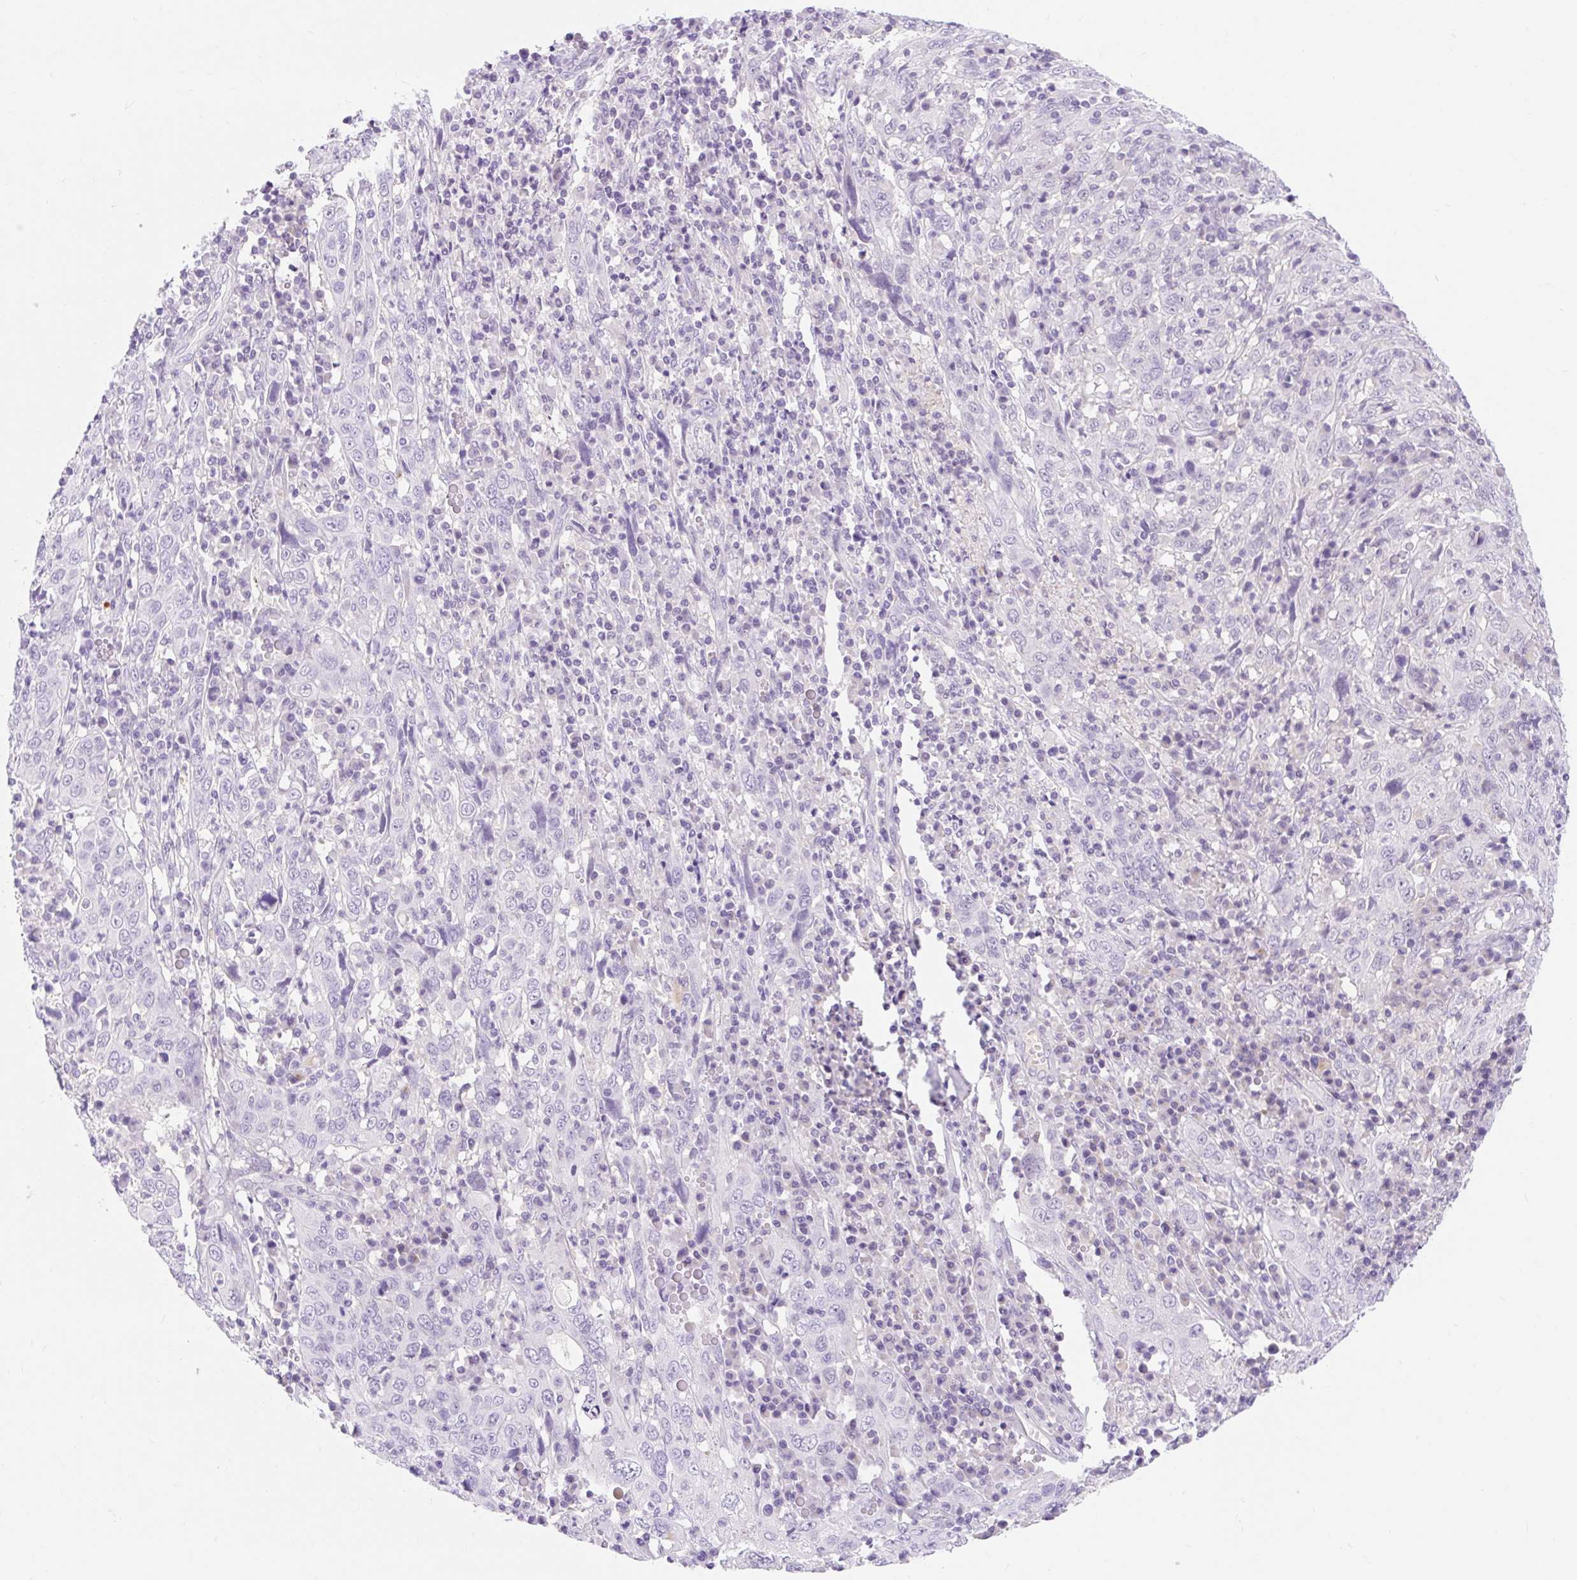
{"staining": {"intensity": "negative", "quantity": "none", "location": "none"}, "tissue": "cervical cancer", "cell_type": "Tumor cells", "image_type": "cancer", "snomed": [{"axis": "morphology", "description": "Squamous cell carcinoma, NOS"}, {"axis": "topography", "description": "Cervix"}], "caption": "Immunohistochemical staining of human cervical cancer (squamous cell carcinoma) exhibits no significant expression in tumor cells.", "gene": "SLC28A1", "patient": {"sex": "female", "age": 46}}